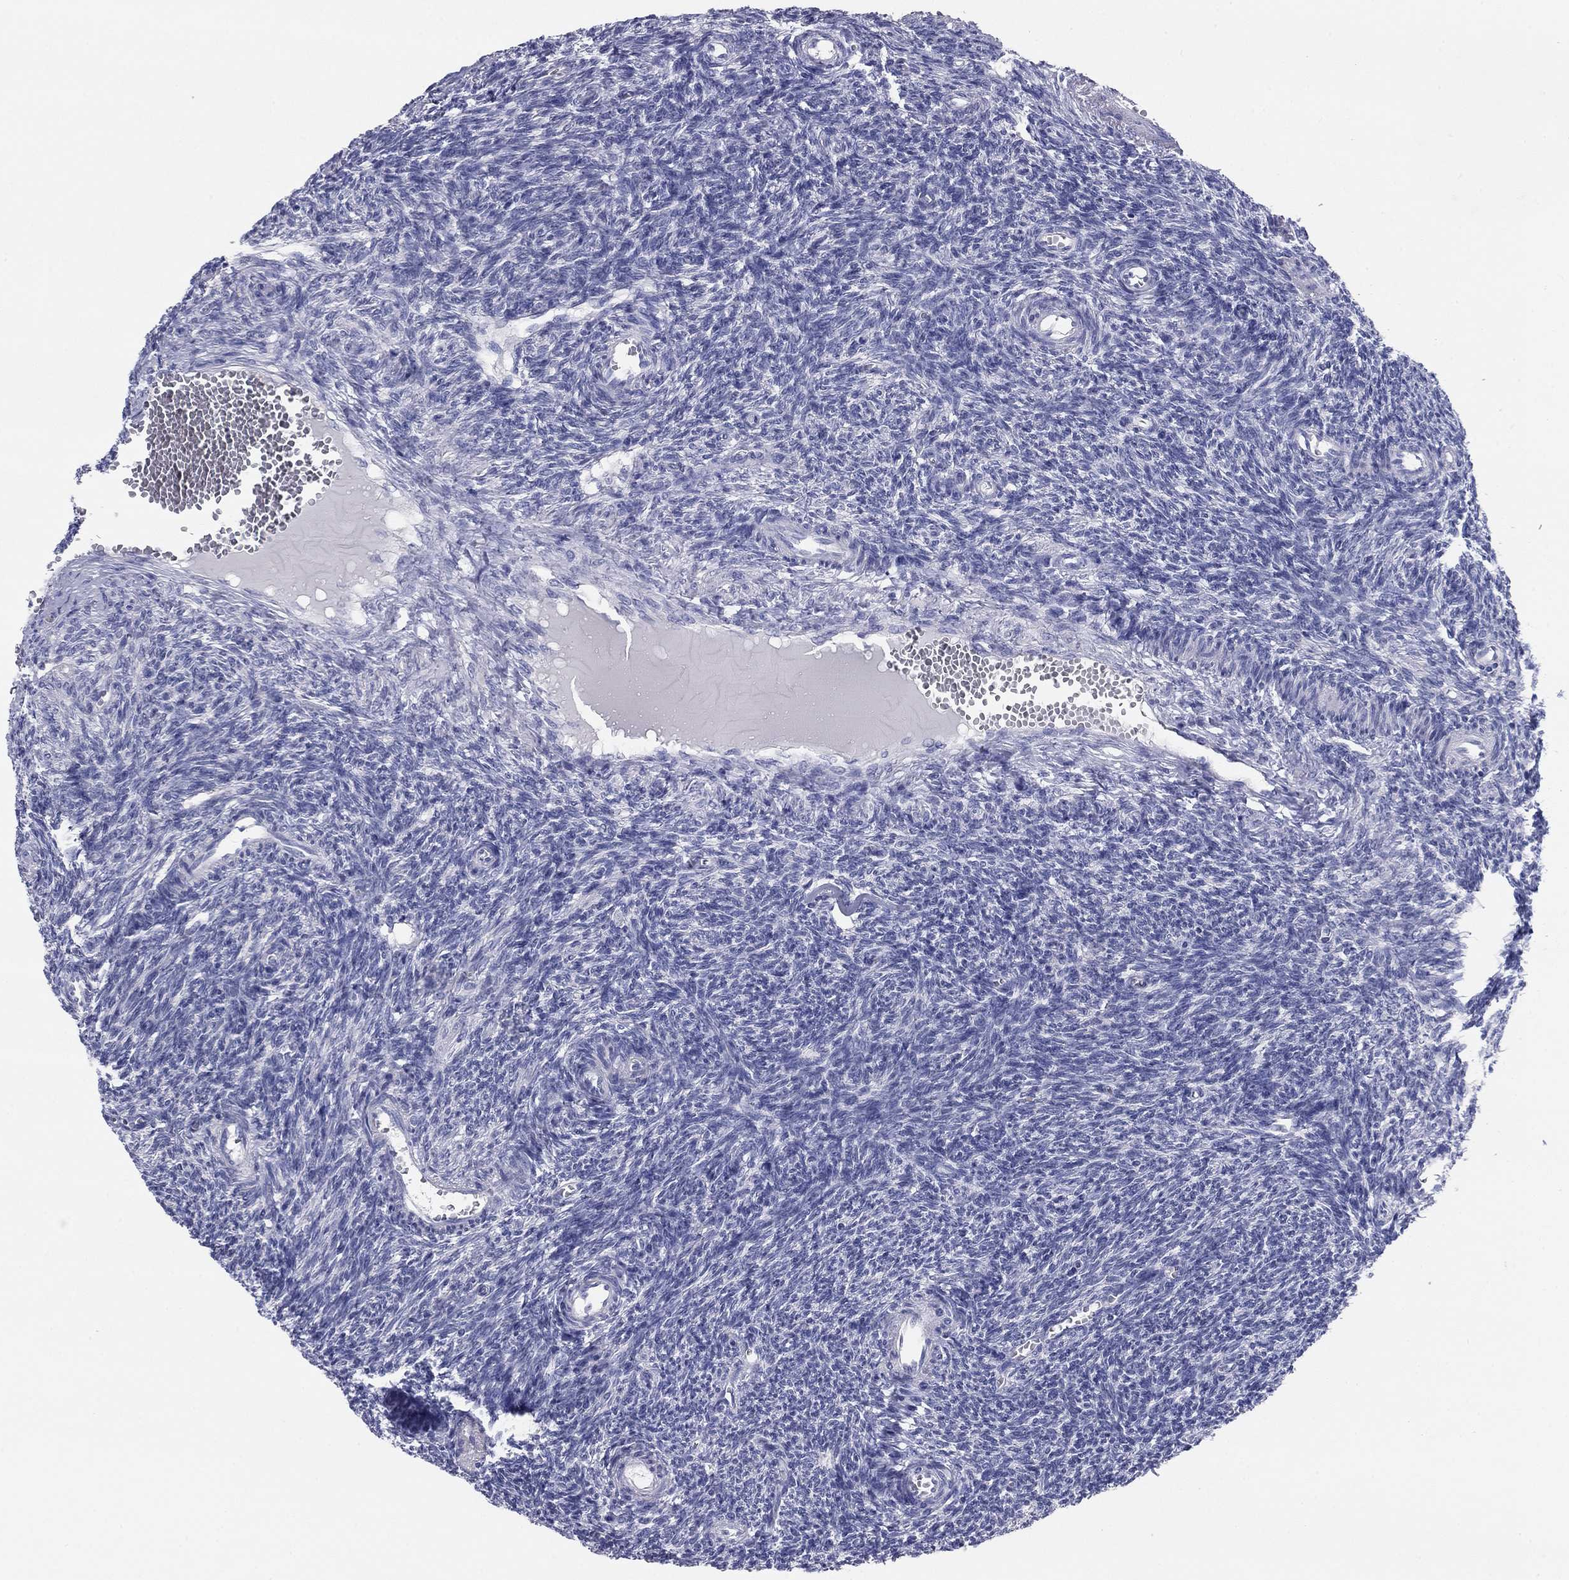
{"staining": {"intensity": "negative", "quantity": "none", "location": "none"}, "tissue": "ovary", "cell_type": "Ovarian stroma cells", "image_type": "normal", "snomed": [{"axis": "morphology", "description": "Normal tissue, NOS"}, {"axis": "topography", "description": "Ovary"}], "caption": "Immunohistochemistry of benign human ovary demonstrates no staining in ovarian stroma cells.", "gene": "GRK7", "patient": {"sex": "female", "age": 27}}